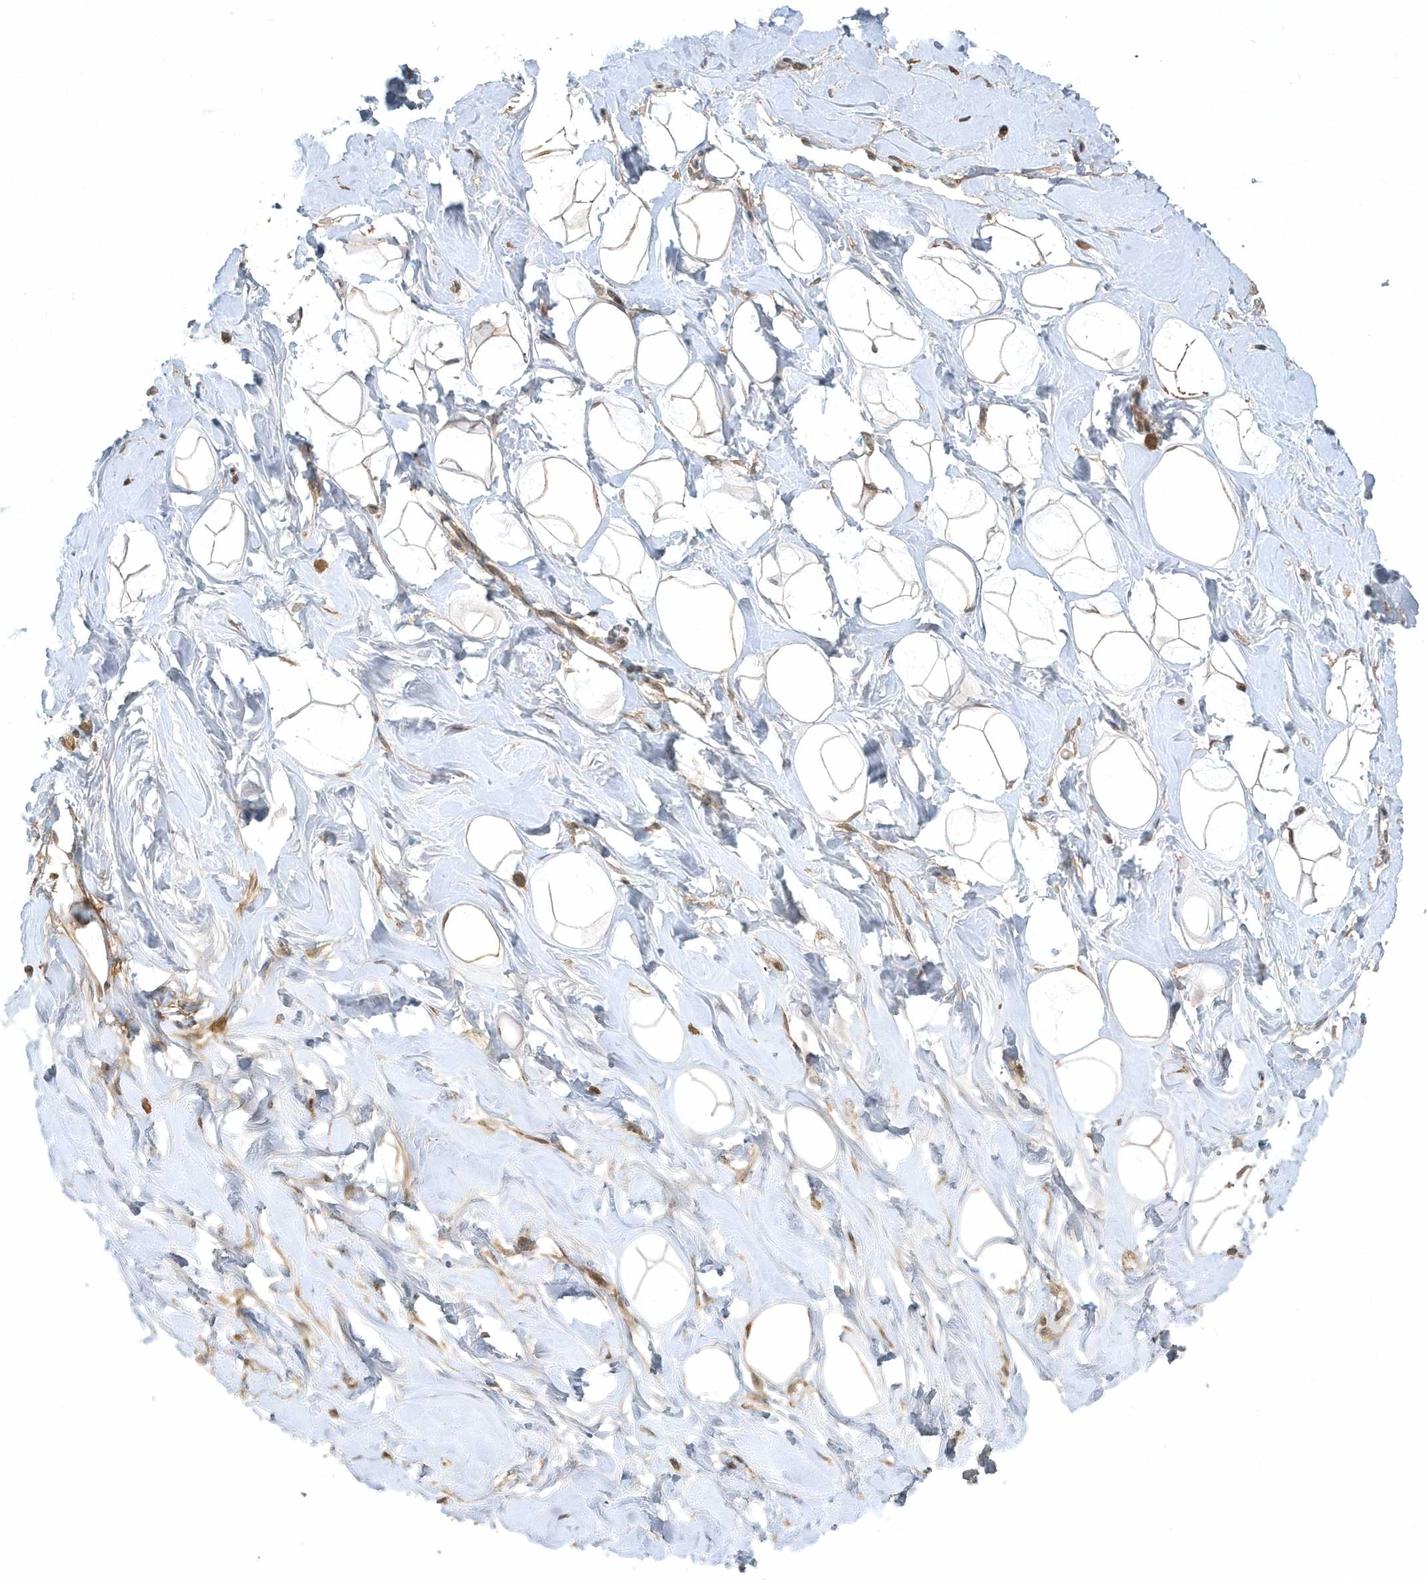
{"staining": {"intensity": "moderate", "quantity": ">75%", "location": "cytoplasmic/membranous"}, "tissue": "breast", "cell_type": "Adipocytes", "image_type": "normal", "snomed": [{"axis": "morphology", "description": "Normal tissue, NOS"}, {"axis": "morphology", "description": "Adenoma, NOS"}, {"axis": "topography", "description": "Breast"}], "caption": "A high-resolution micrograph shows IHC staining of normal breast, which displays moderate cytoplasmic/membranous expression in approximately >75% of adipocytes.", "gene": "TRAIP", "patient": {"sex": "female", "age": 23}}